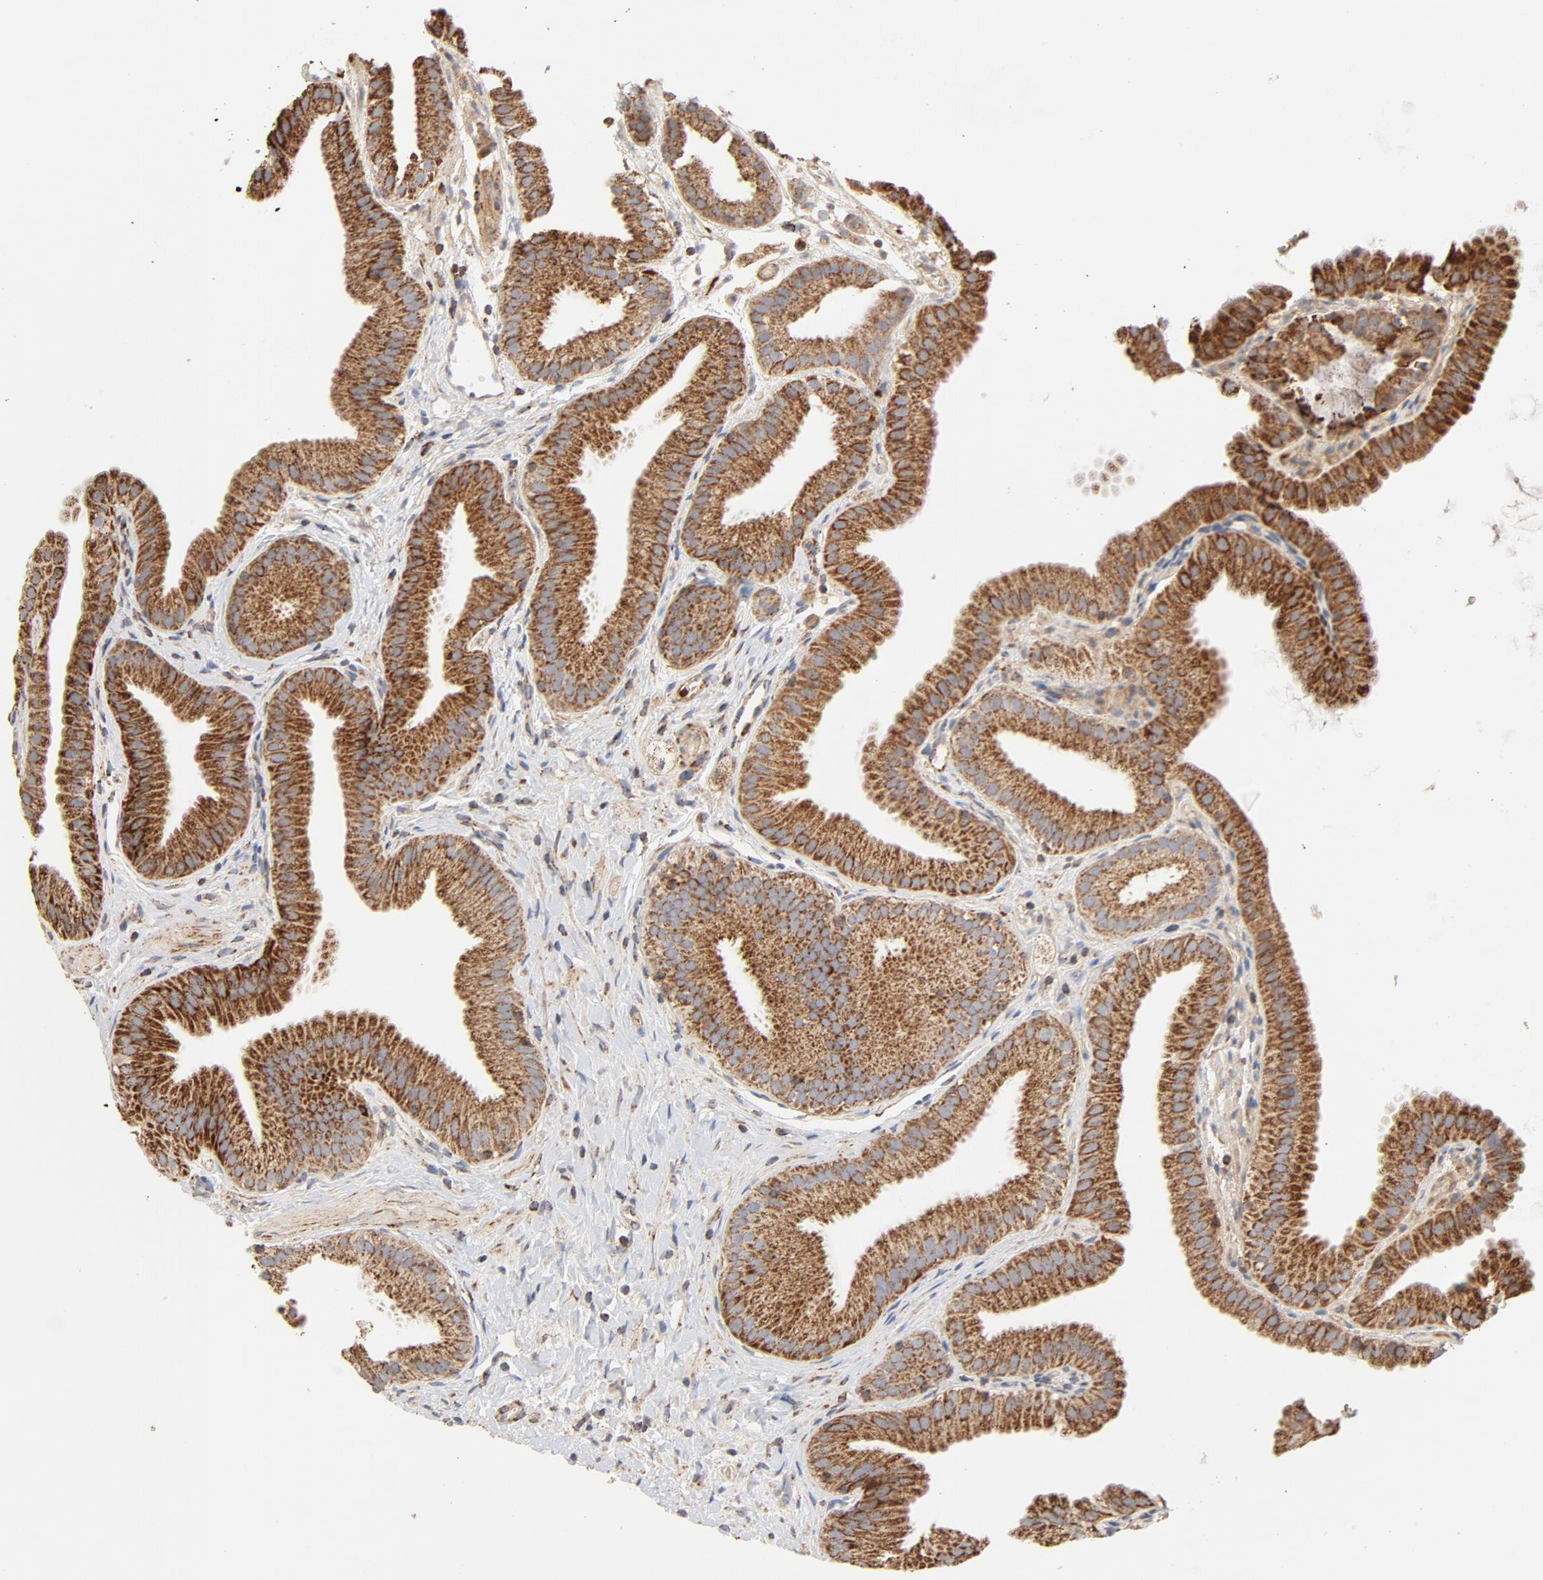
{"staining": {"intensity": "strong", "quantity": ">75%", "location": "cytoplasmic/membranous"}, "tissue": "gallbladder", "cell_type": "Glandular cells", "image_type": "normal", "snomed": [{"axis": "morphology", "description": "Normal tissue, NOS"}, {"axis": "topography", "description": "Gallbladder"}], "caption": "Immunohistochemistry (IHC) of unremarkable human gallbladder displays high levels of strong cytoplasmic/membranous staining in approximately >75% of glandular cells.", "gene": "PCNX4", "patient": {"sex": "female", "age": 63}}